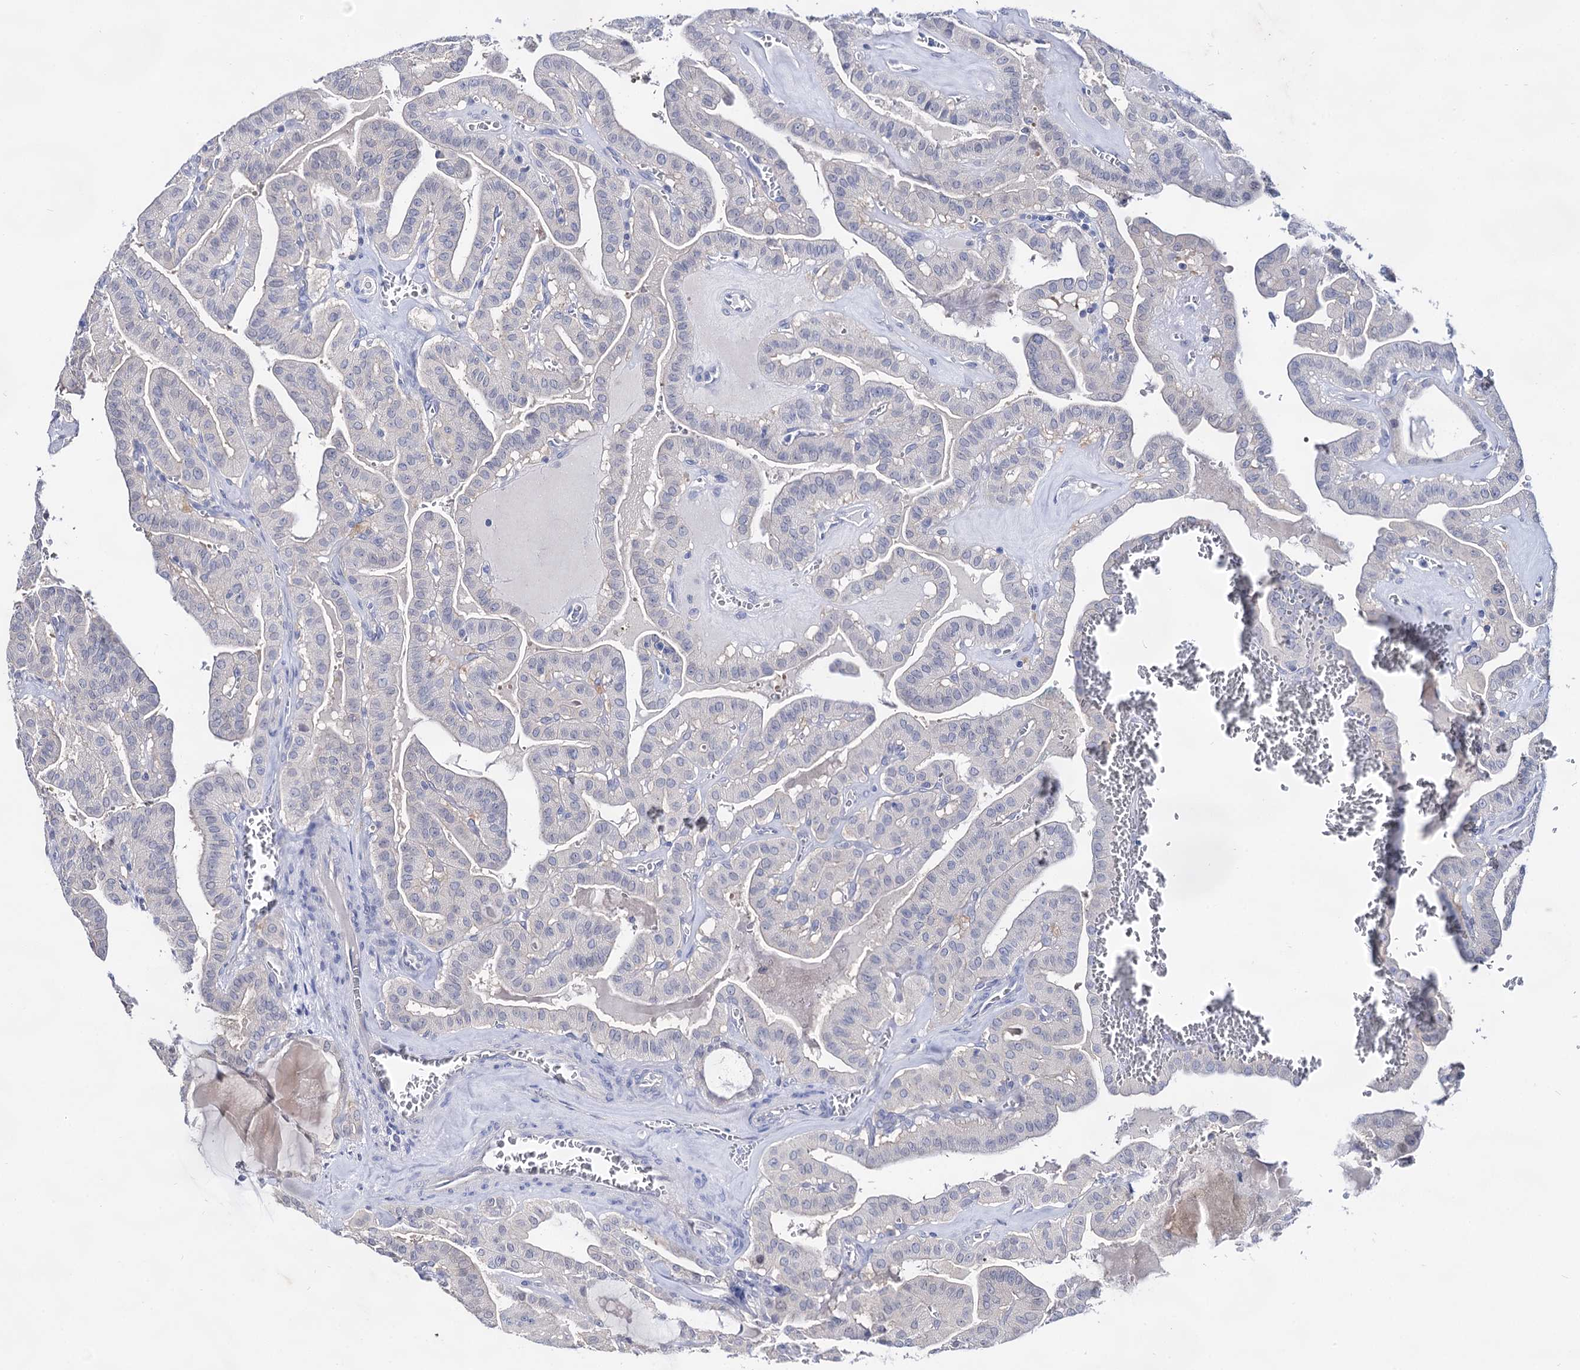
{"staining": {"intensity": "negative", "quantity": "none", "location": "none"}, "tissue": "thyroid cancer", "cell_type": "Tumor cells", "image_type": "cancer", "snomed": [{"axis": "morphology", "description": "Papillary adenocarcinoma, NOS"}, {"axis": "topography", "description": "Thyroid gland"}], "caption": "Immunohistochemistry (IHC) of thyroid cancer displays no staining in tumor cells.", "gene": "ARFIP2", "patient": {"sex": "male", "age": 52}}